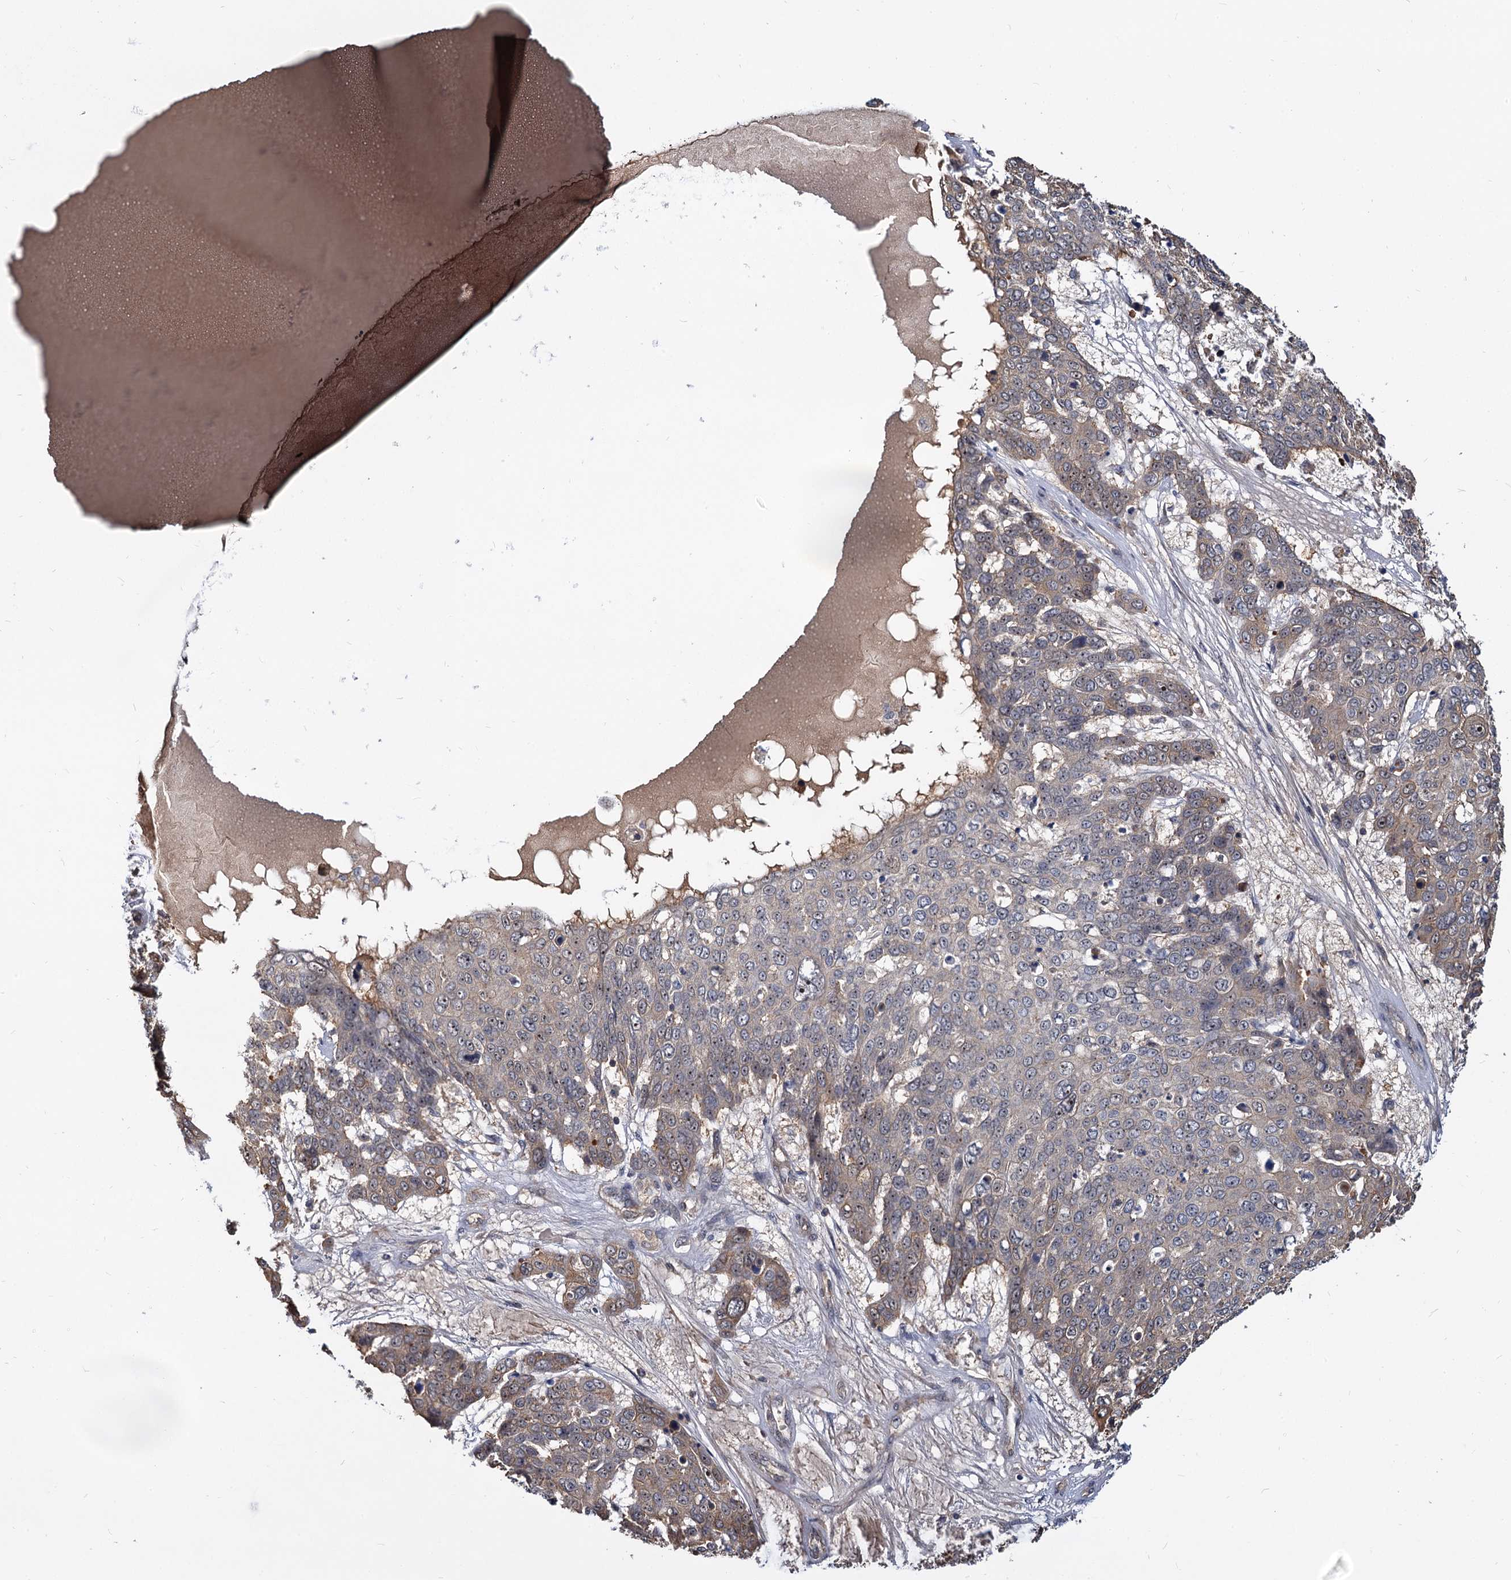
{"staining": {"intensity": "weak", "quantity": "<25%", "location": "cytoplasmic/membranous"}, "tissue": "skin cancer", "cell_type": "Tumor cells", "image_type": "cancer", "snomed": [{"axis": "morphology", "description": "Squamous cell carcinoma, NOS"}, {"axis": "topography", "description": "Skin"}], "caption": "Immunohistochemical staining of human skin cancer (squamous cell carcinoma) reveals no significant staining in tumor cells.", "gene": "SNX15", "patient": {"sex": "male", "age": 71}}